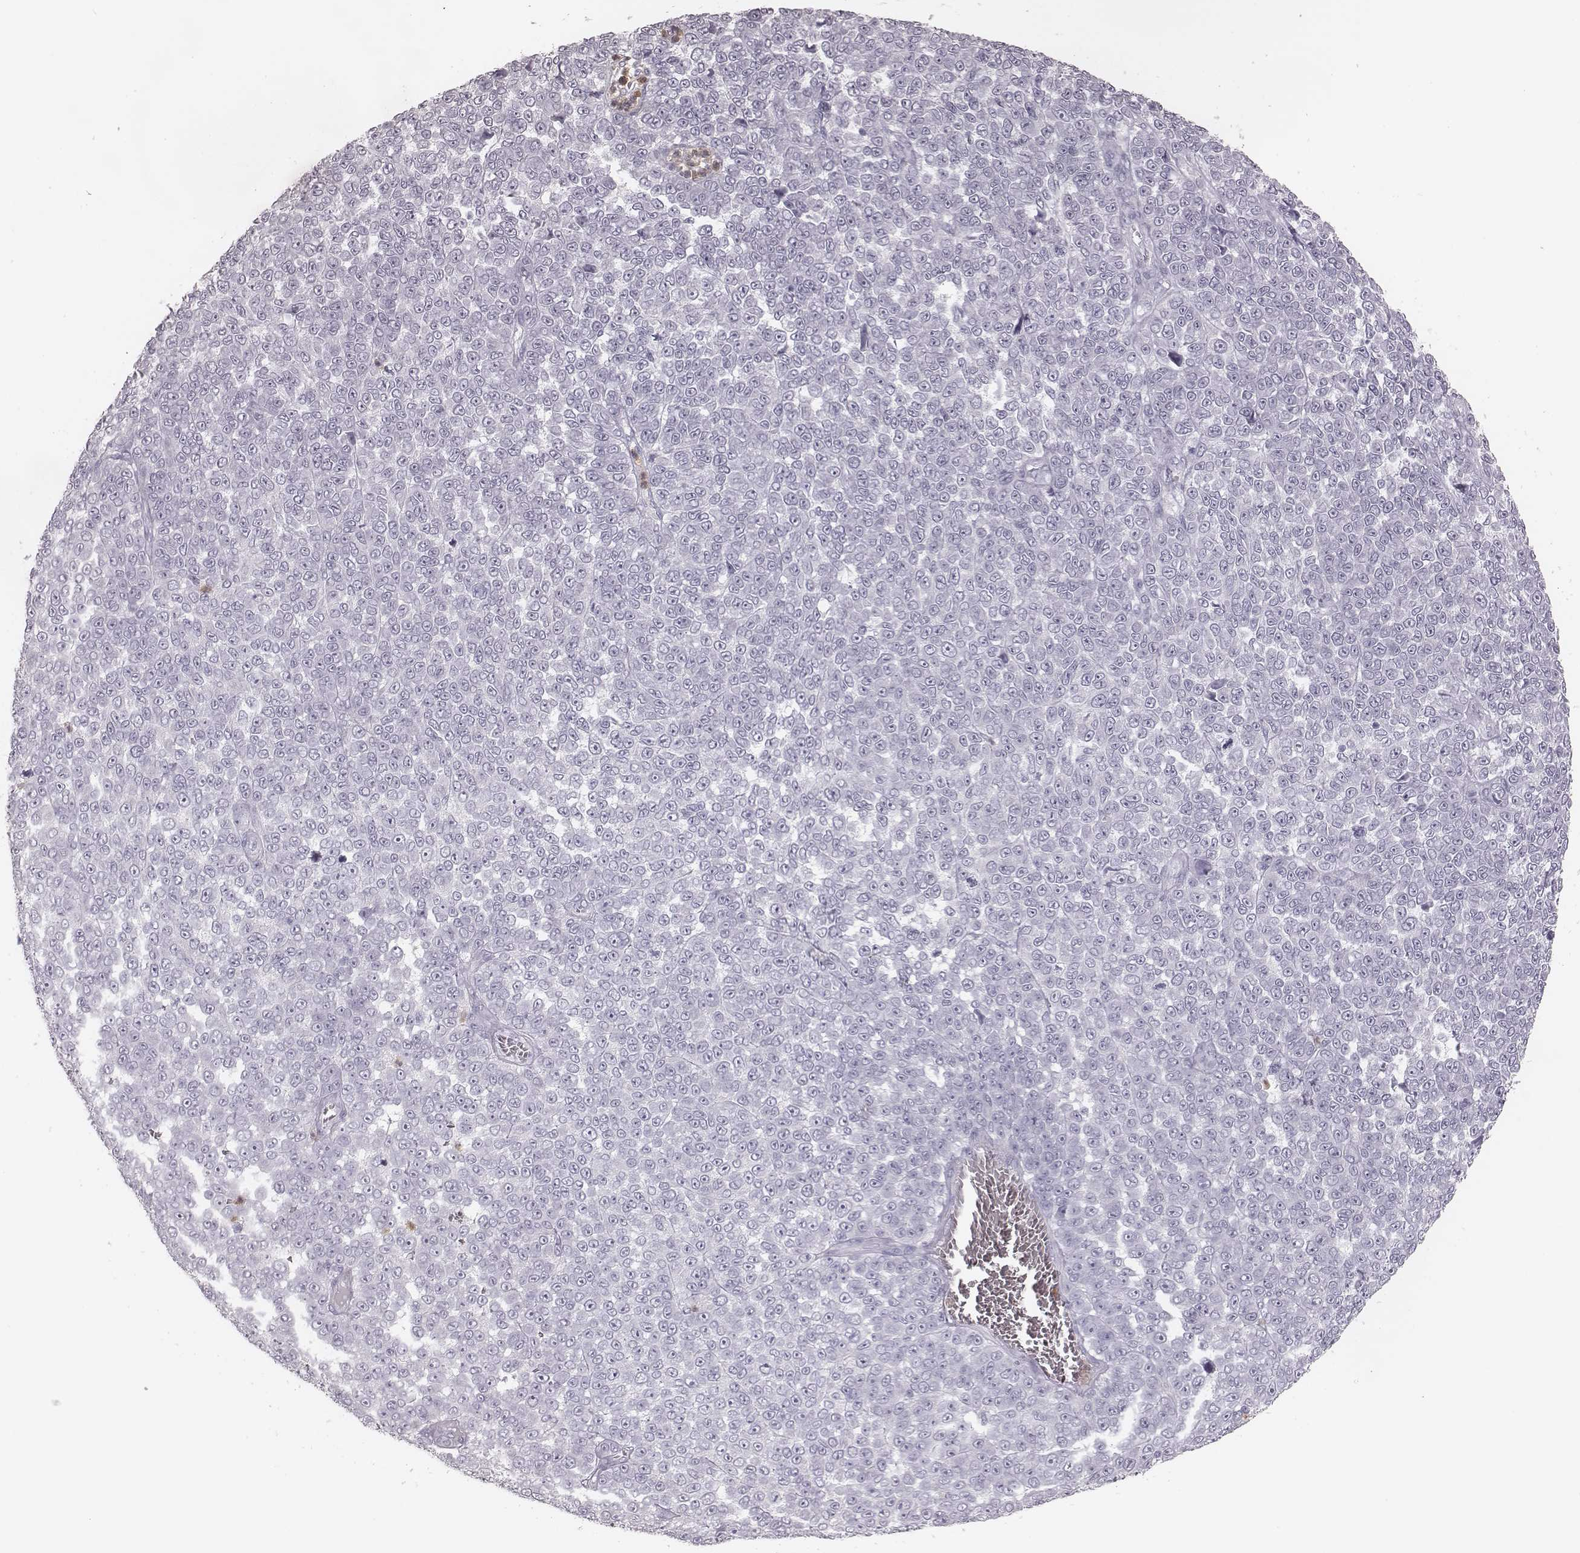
{"staining": {"intensity": "negative", "quantity": "none", "location": "none"}, "tissue": "melanoma", "cell_type": "Tumor cells", "image_type": "cancer", "snomed": [{"axis": "morphology", "description": "Malignant melanoma, NOS"}, {"axis": "topography", "description": "Skin"}], "caption": "Immunohistochemical staining of human malignant melanoma demonstrates no significant expression in tumor cells.", "gene": "ELANE", "patient": {"sex": "female", "age": 95}}